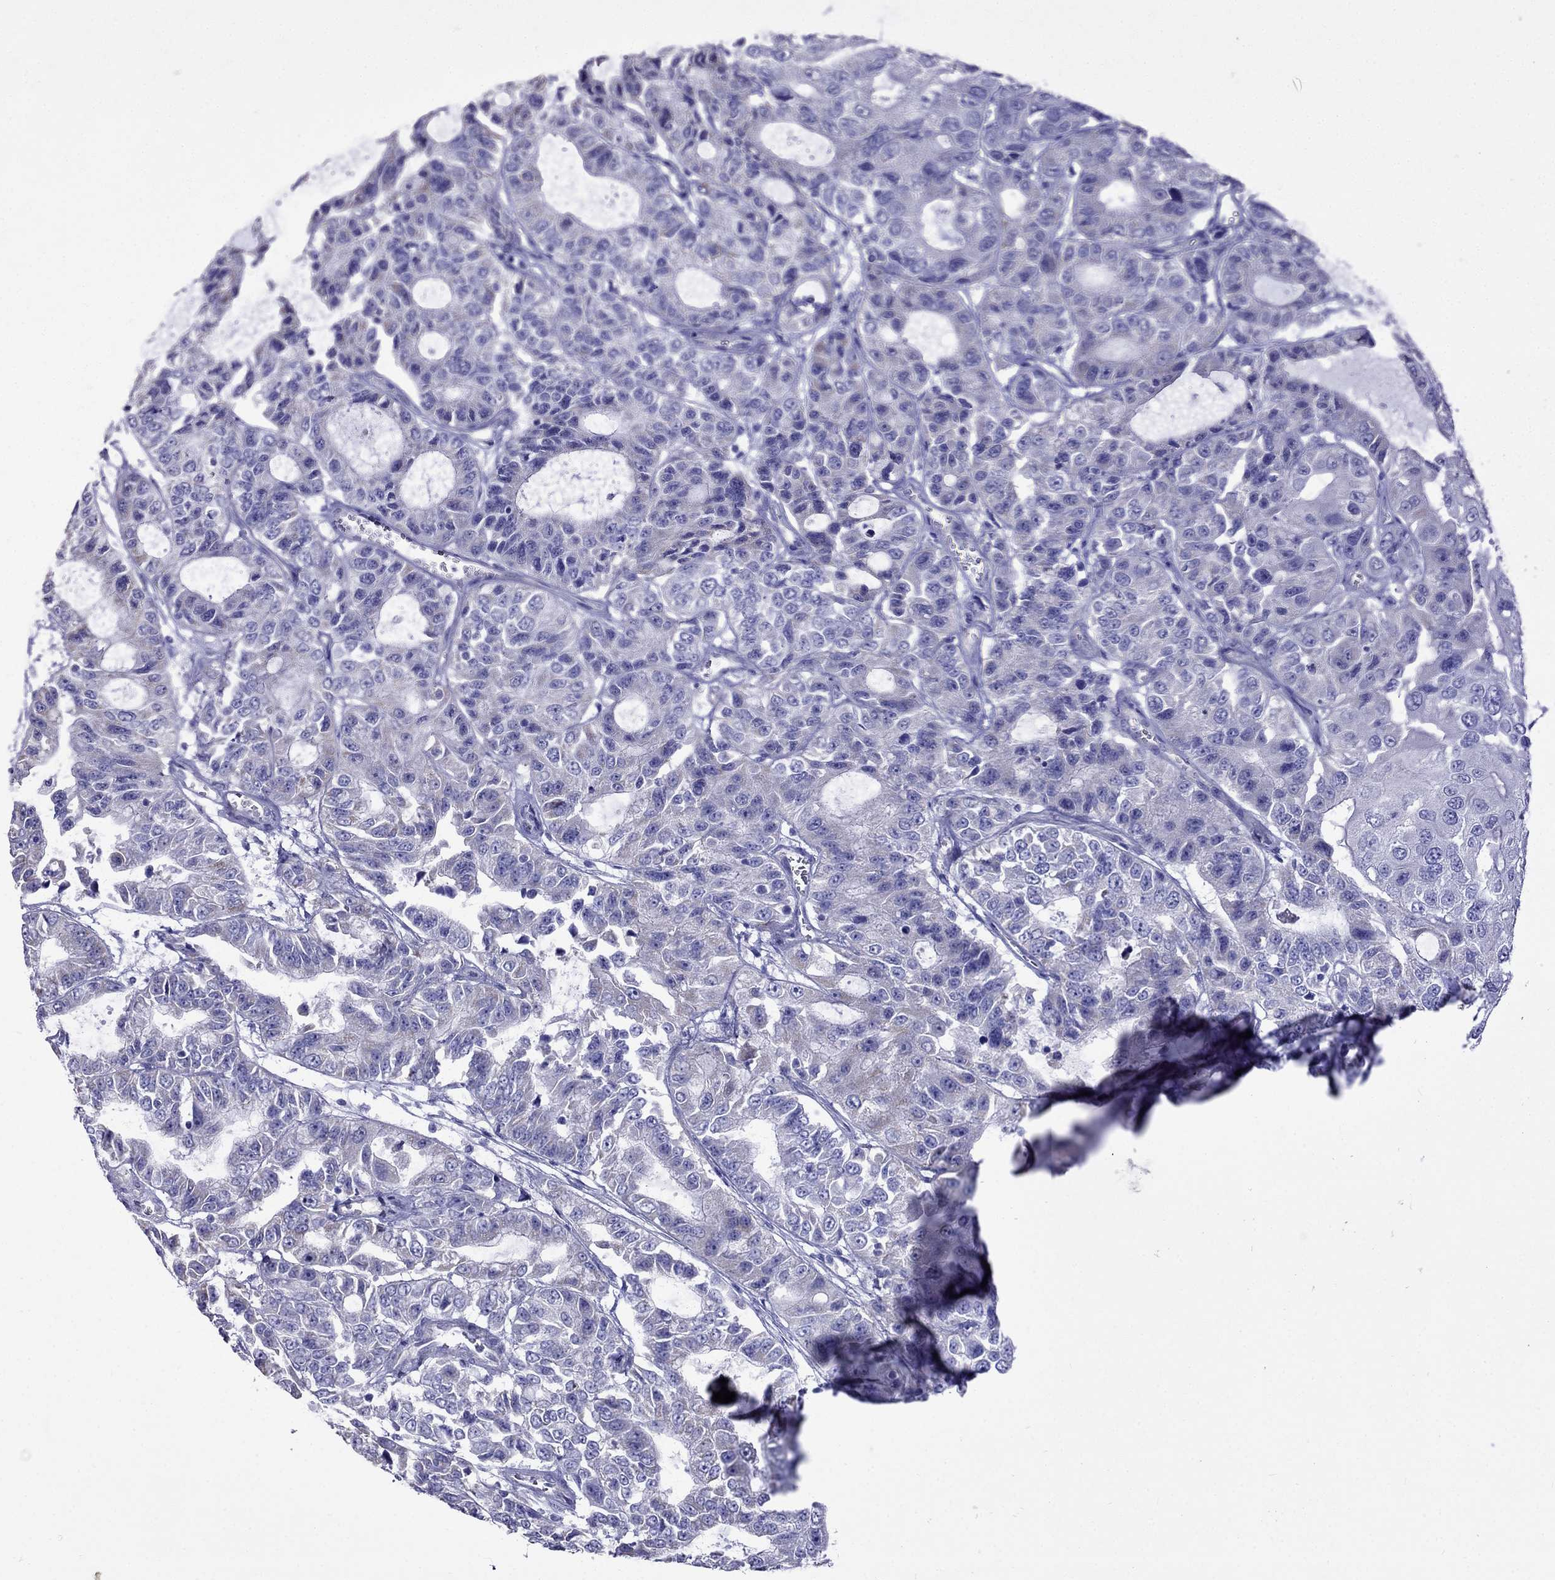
{"staining": {"intensity": "negative", "quantity": "none", "location": "none"}, "tissue": "urothelial cancer", "cell_type": "Tumor cells", "image_type": "cancer", "snomed": [{"axis": "morphology", "description": "Urothelial carcinoma, NOS"}, {"axis": "morphology", "description": "Urothelial carcinoma, High grade"}, {"axis": "topography", "description": "Urinary bladder"}], "caption": "Immunohistochemistry histopathology image of human transitional cell carcinoma stained for a protein (brown), which exhibits no staining in tumor cells. Nuclei are stained in blue.", "gene": "TDRD1", "patient": {"sex": "female", "age": 73}}